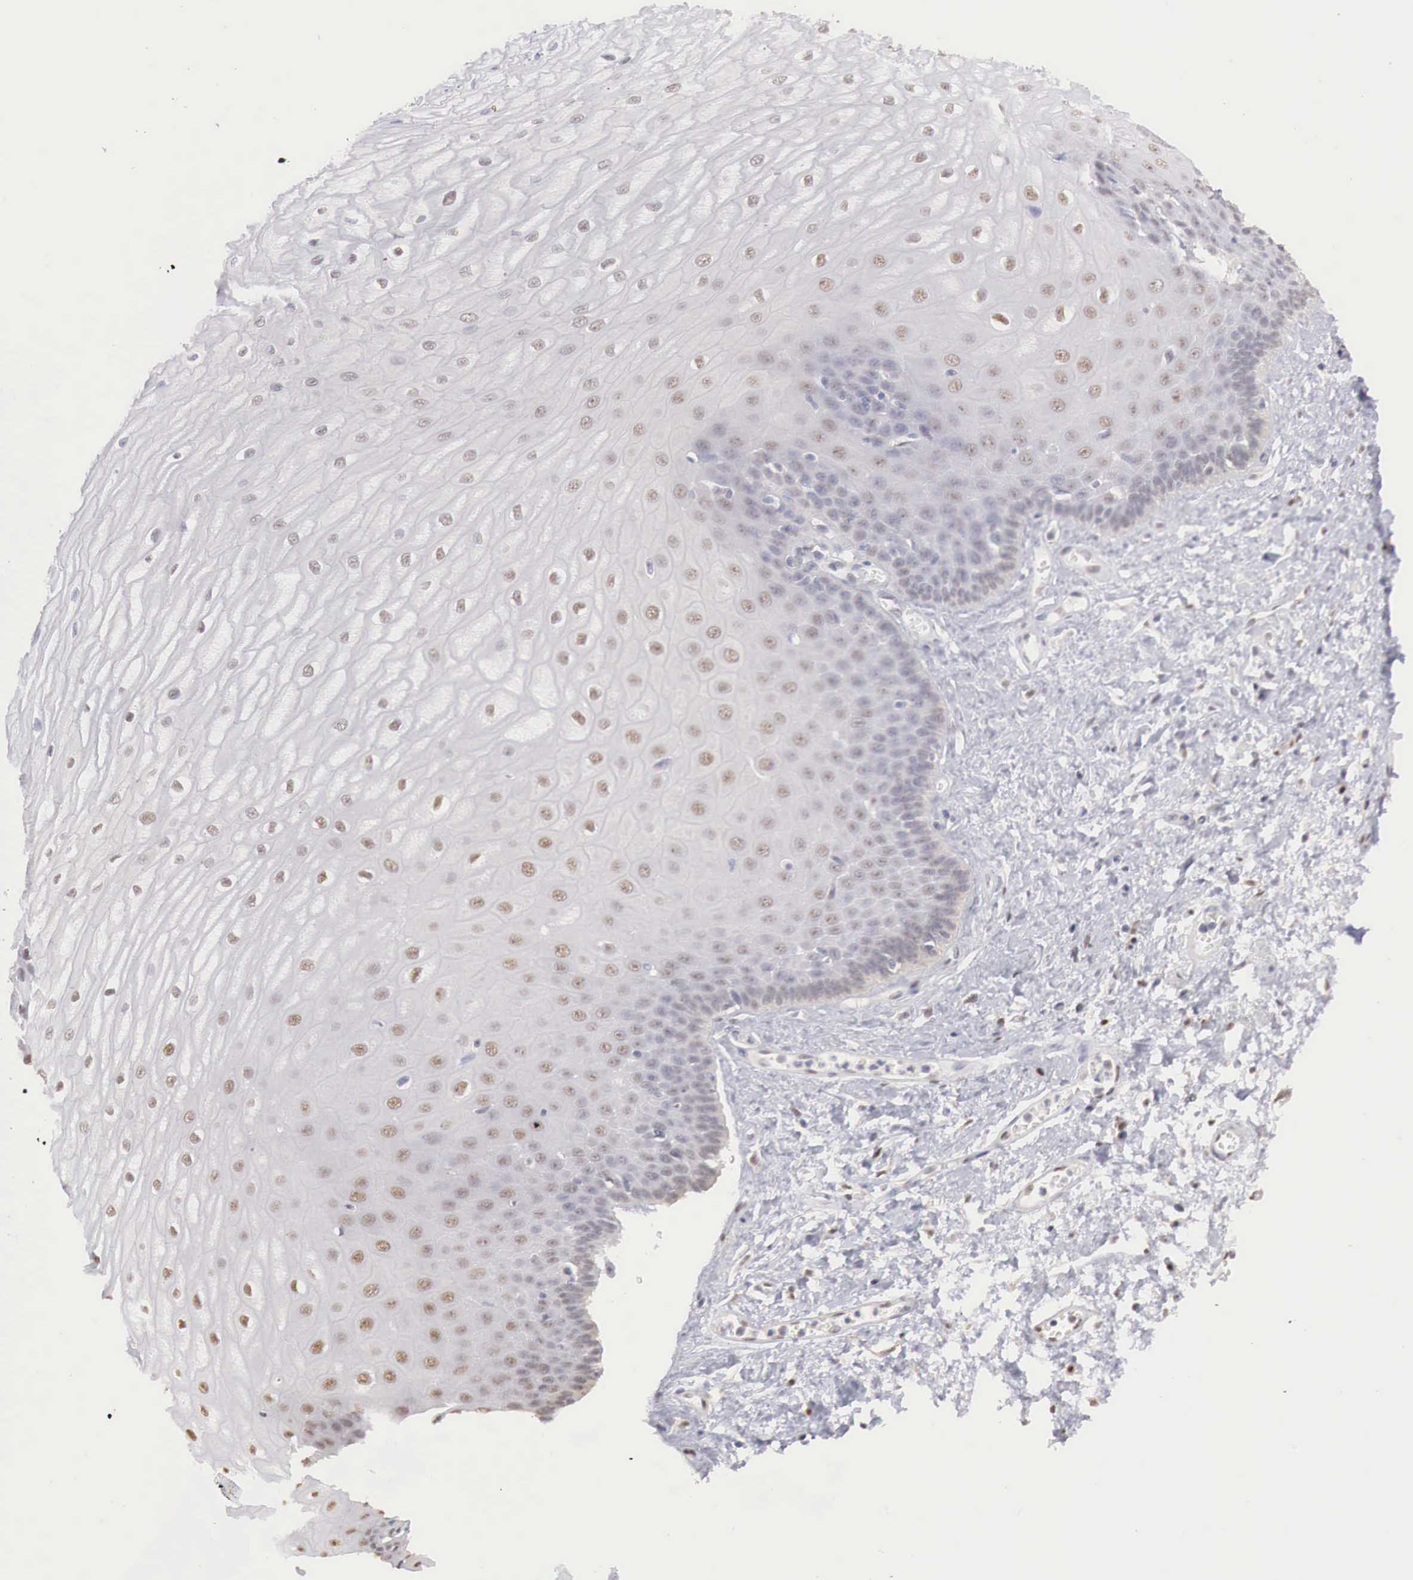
{"staining": {"intensity": "weak", "quantity": "<25%", "location": "nuclear"}, "tissue": "esophagus", "cell_type": "Squamous epithelial cells", "image_type": "normal", "snomed": [{"axis": "morphology", "description": "Normal tissue, NOS"}, {"axis": "topography", "description": "Esophagus"}], "caption": "Micrograph shows no protein staining in squamous epithelial cells of benign esophagus. (DAB immunohistochemistry (IHC) with hematoxylin counter stain).", "gene": "UBA1", "patient": {"sex": "male", "age": 65}}